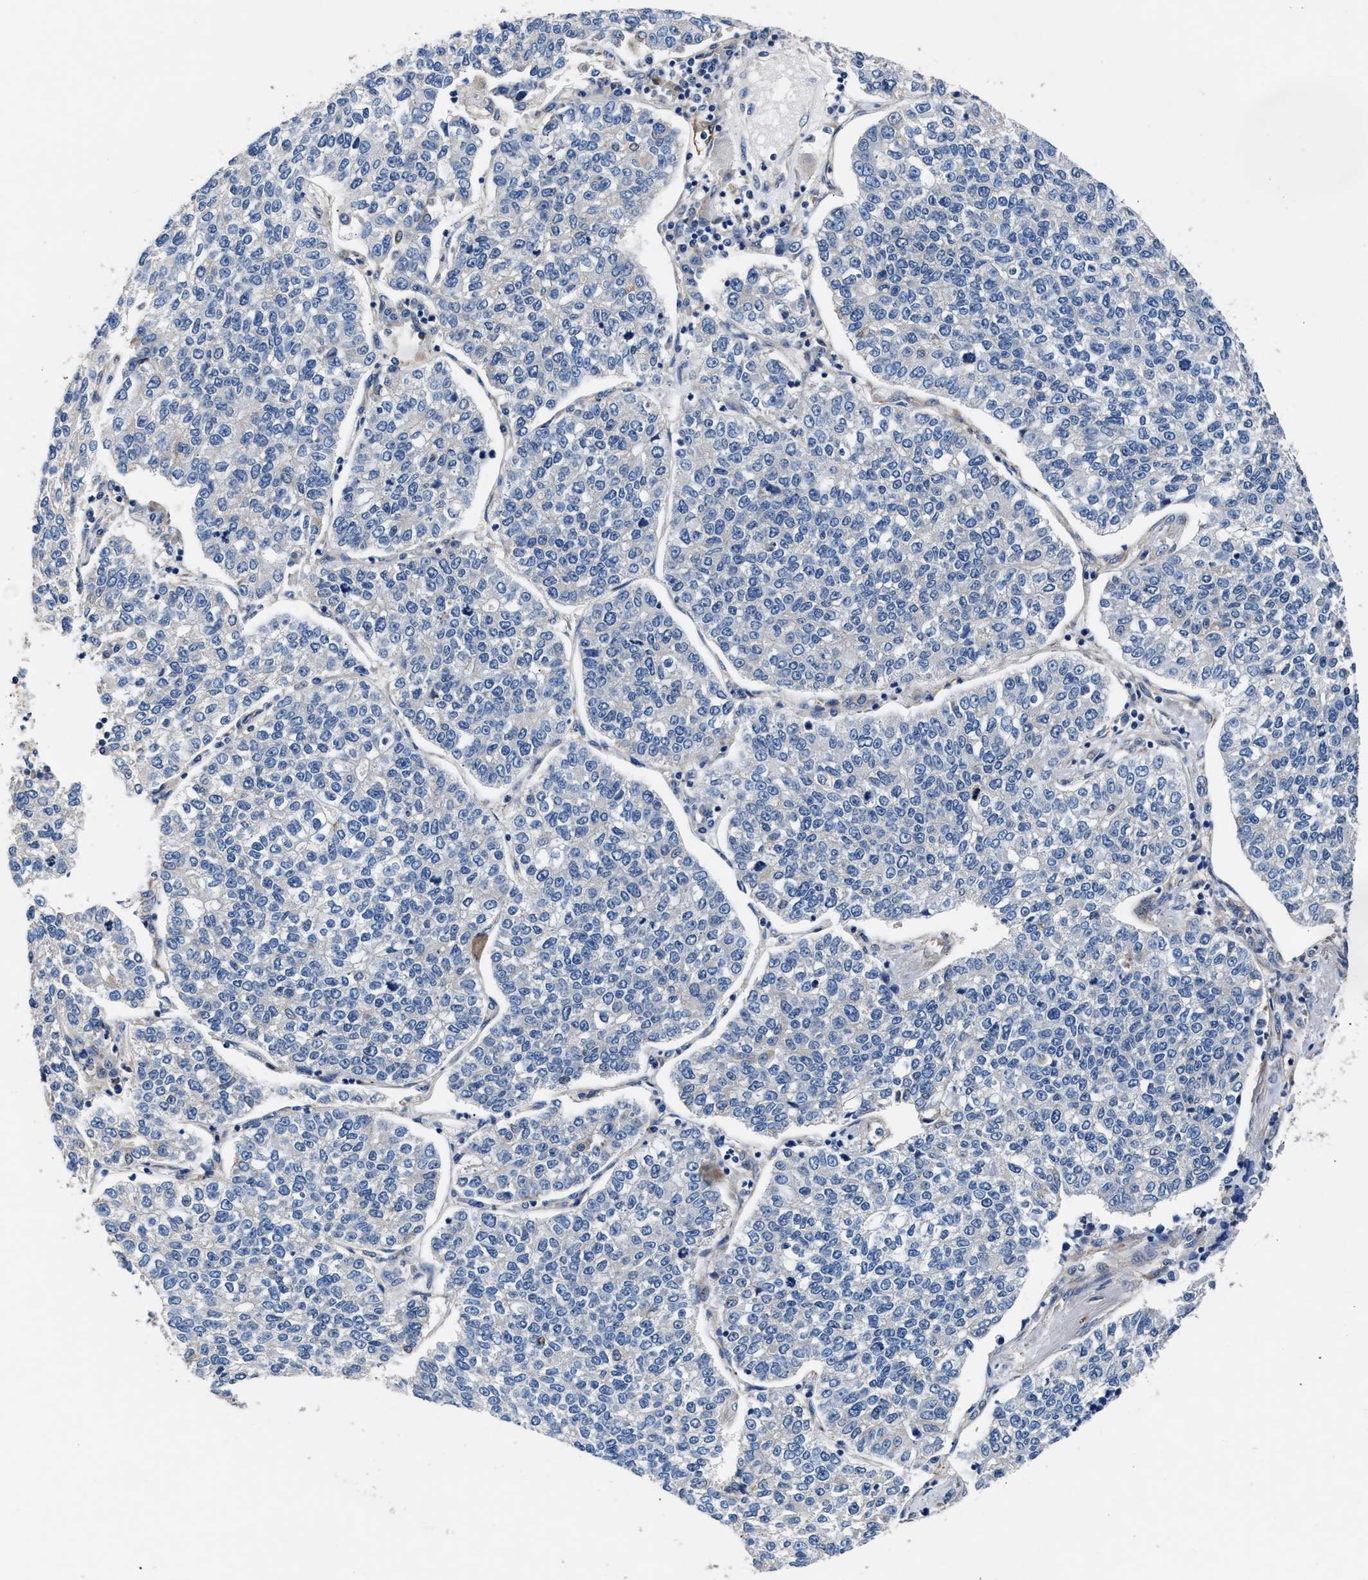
{"staining": {"intensity": "negative", "quantity": "none", "location": "none"}, "tissue": "lung cancer", "cell_type": "Tumor cells", "image_type": "cancer", "snomed": [{"axis": "morphology", "description": "Adenocarcinoma, NOS"}, {"axis": "topography", "description": "Lung"}], "caption": "Immunohistochemistry (IHC) image of neoplastic tissue: human lung cancer (adenocarcinoma) stained with DAB (3,3'-diaminobenzidine) demonstrates no significant protein expression in tumor cells.", "gene": "SH3GL1", "patient": {"sex": "male", "age": 49}}